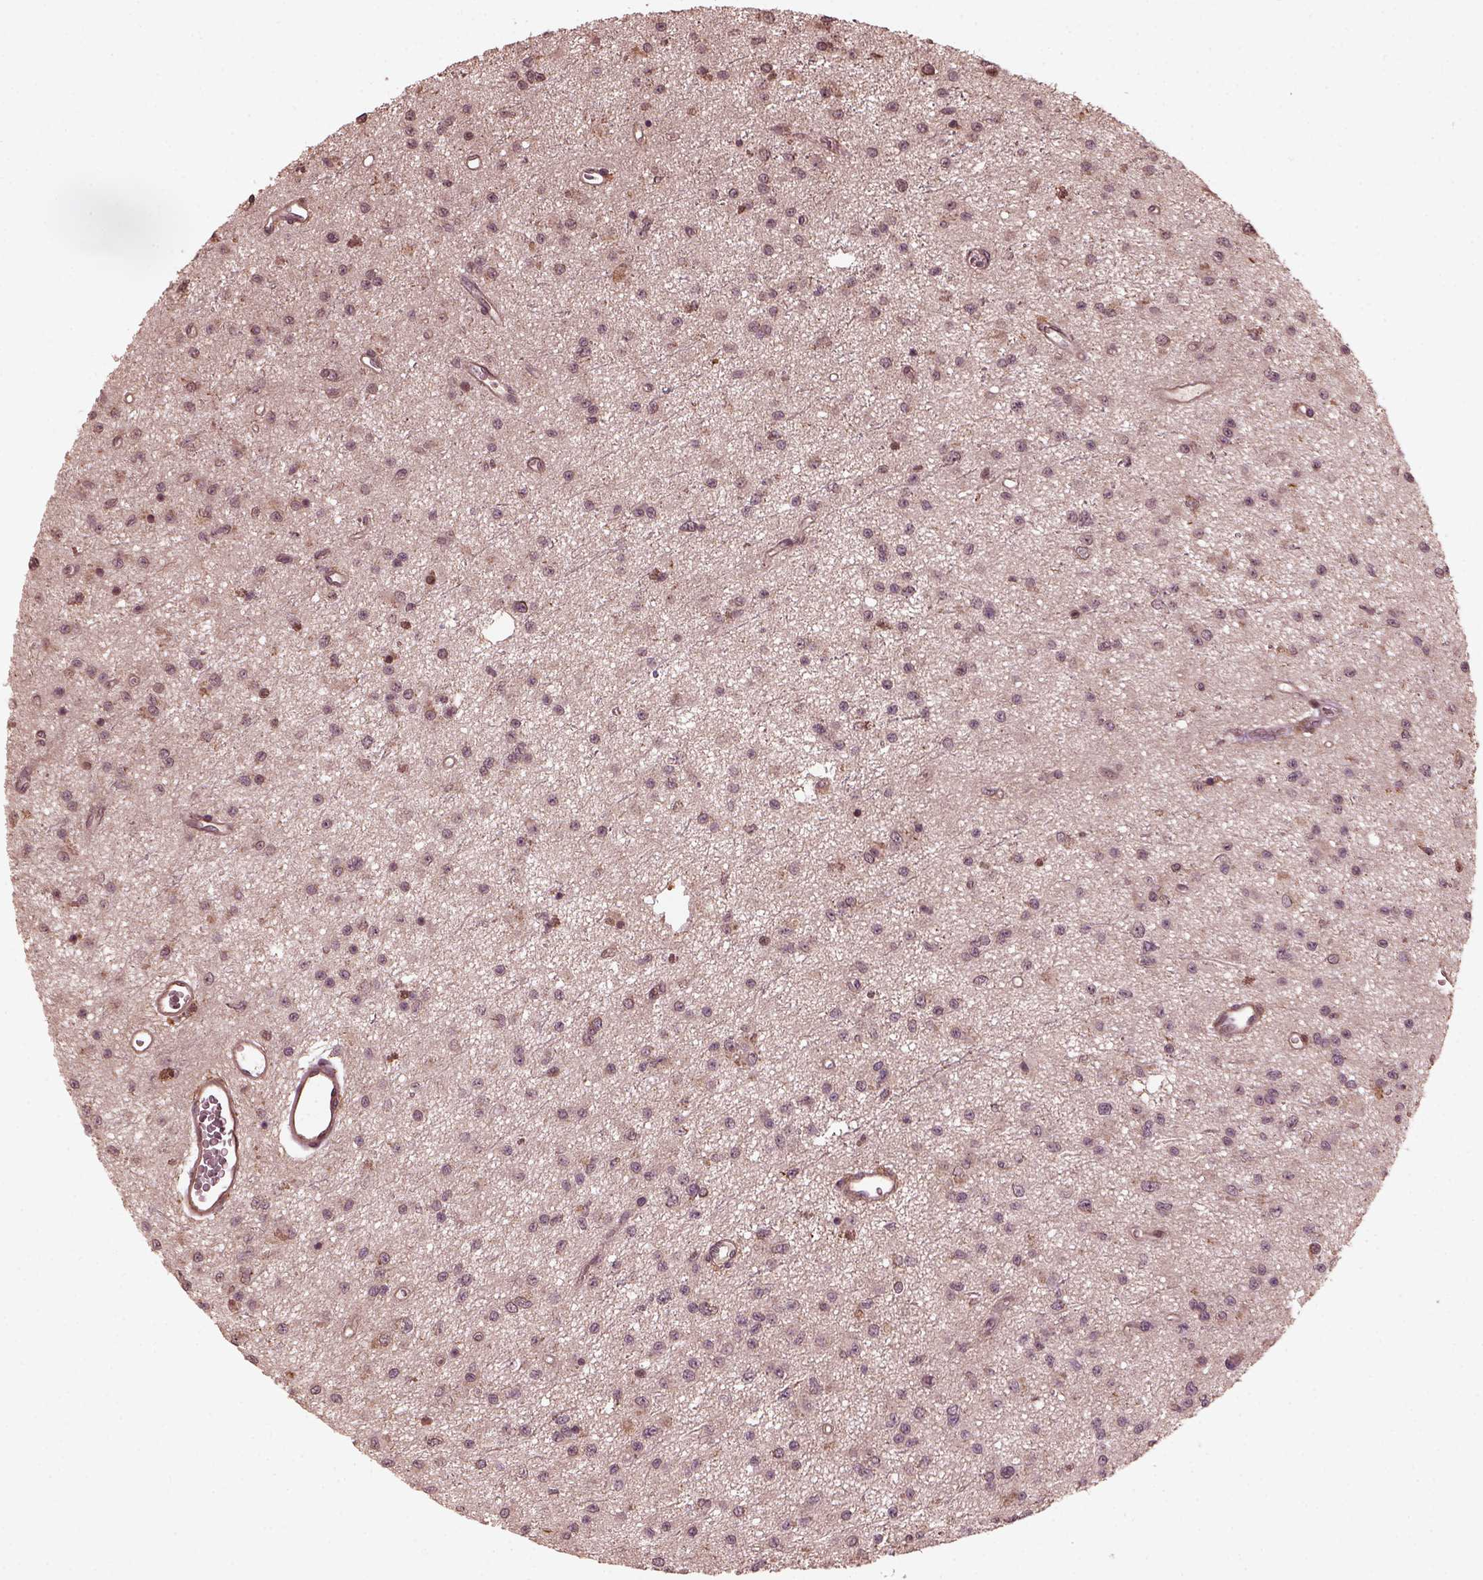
{"staining": {"intensity": "weak", "quantity": "<25%", "location": "cytoplasmic/membranous"}, "tissue": "glioma", "cell_type": "Tumor cells", "image_type": "cancer", "snomed": [{"axis": "morphology", "description": "Glioma, malignant, Low grade"}, {"axis": "topography", "description": "Brain"}], "caption": "There is no significant staining in tumor cells of malignant glioma (low-grade).", "gene": "ZNF292", "patient": {"sex": "female", "age": 45}}